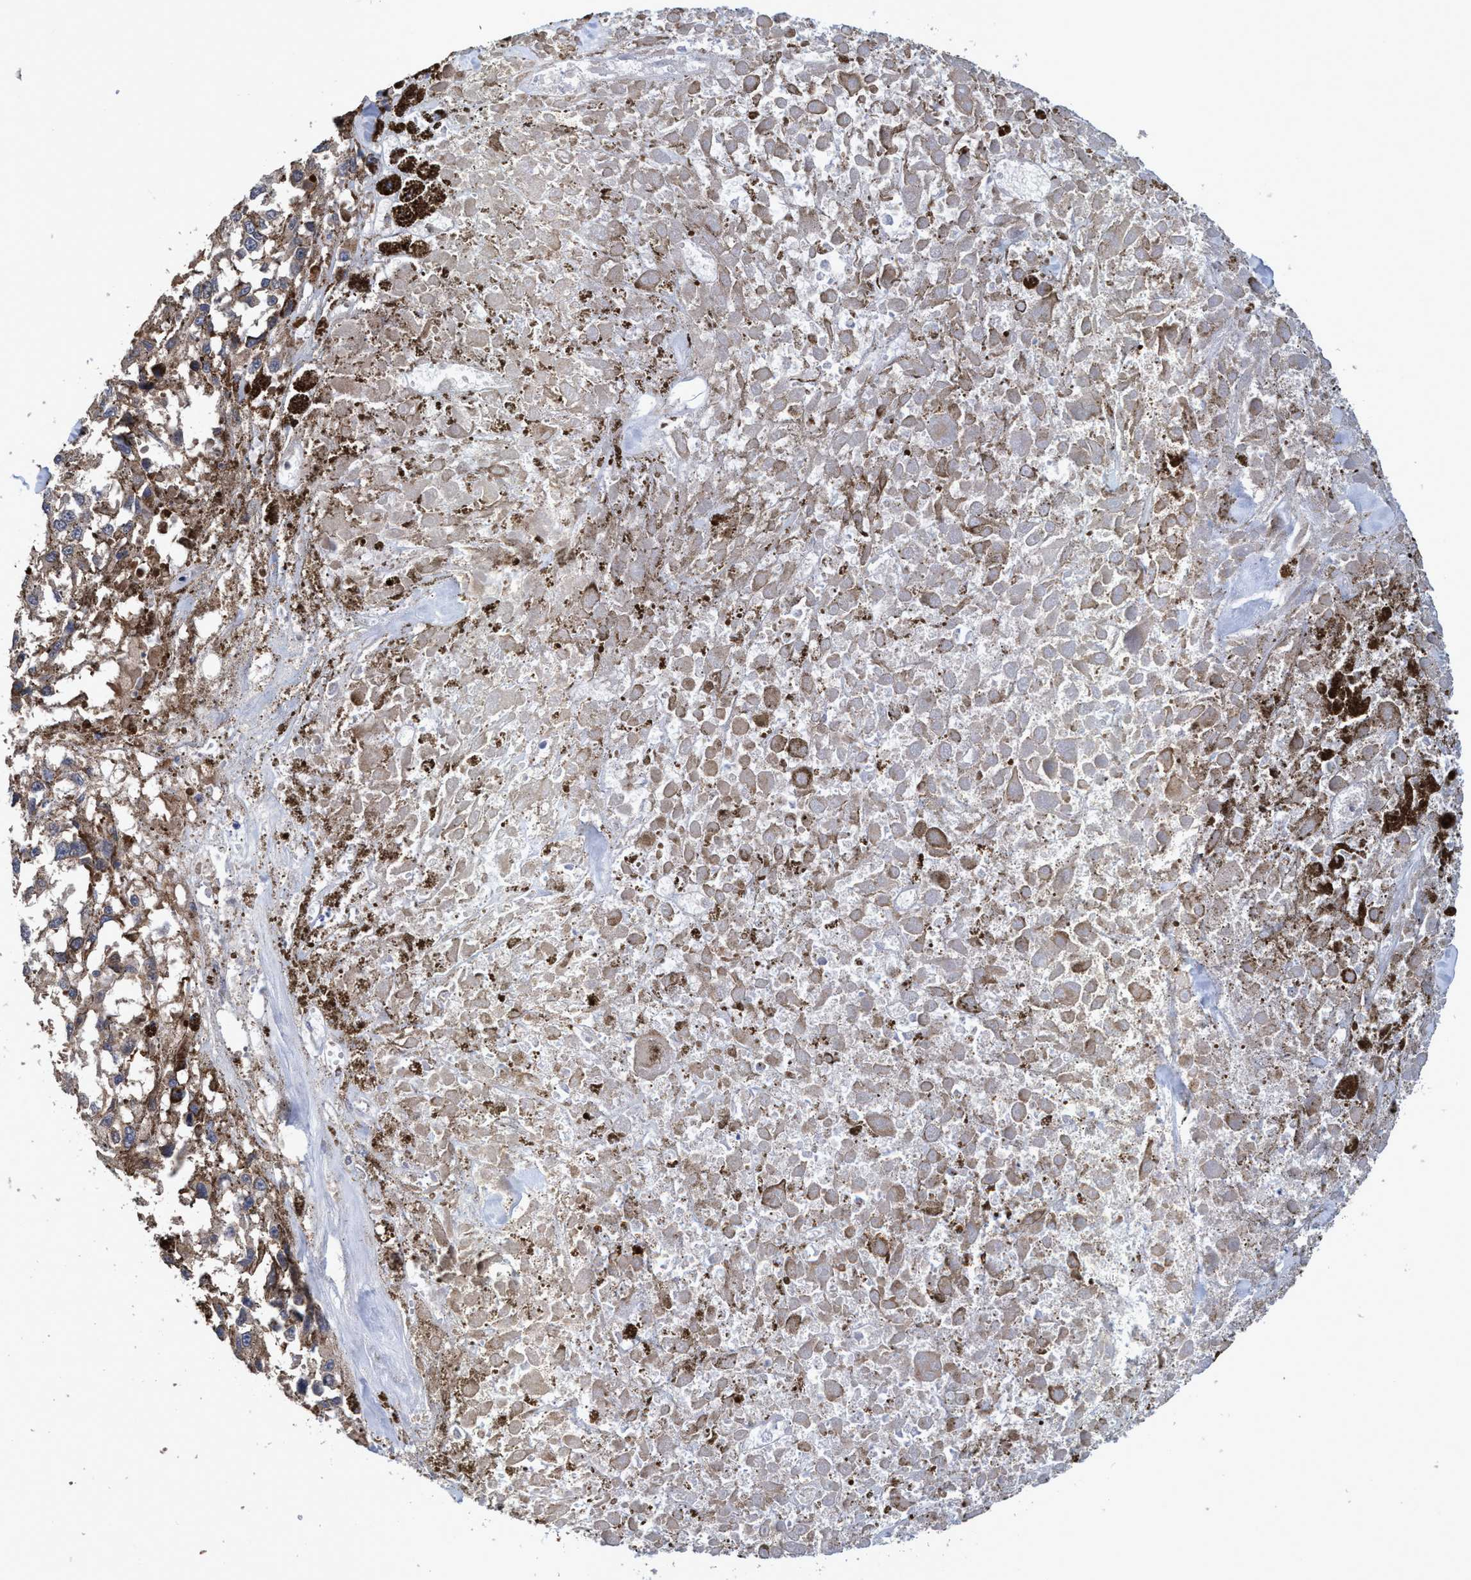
{"staining": {"intensity": "weak", "quantity": ">75%", "location": "cytoplasmic/membranous"}, "tissue": "melanoma", "cell_type": "Tumor cells", "image_type": "cancer", "snomed": [{"axis": "morphology", "description": "Malignant melanoma, Metastatic site"}, {"axis": "topography", "description": "Lymph node"}], "caption": "High-magnification brightfield microscopy of melanoma stained with DAB (3,3'-diaminobenzidine) (brown) and counterstained with hematoxylin (blue). tumor cells exhibit weak cytoplasmic/membranous staining is identified in about>75% of cells.", "gene": "CALCOCO2", "patient": {"sex": "male", "age": 59}}